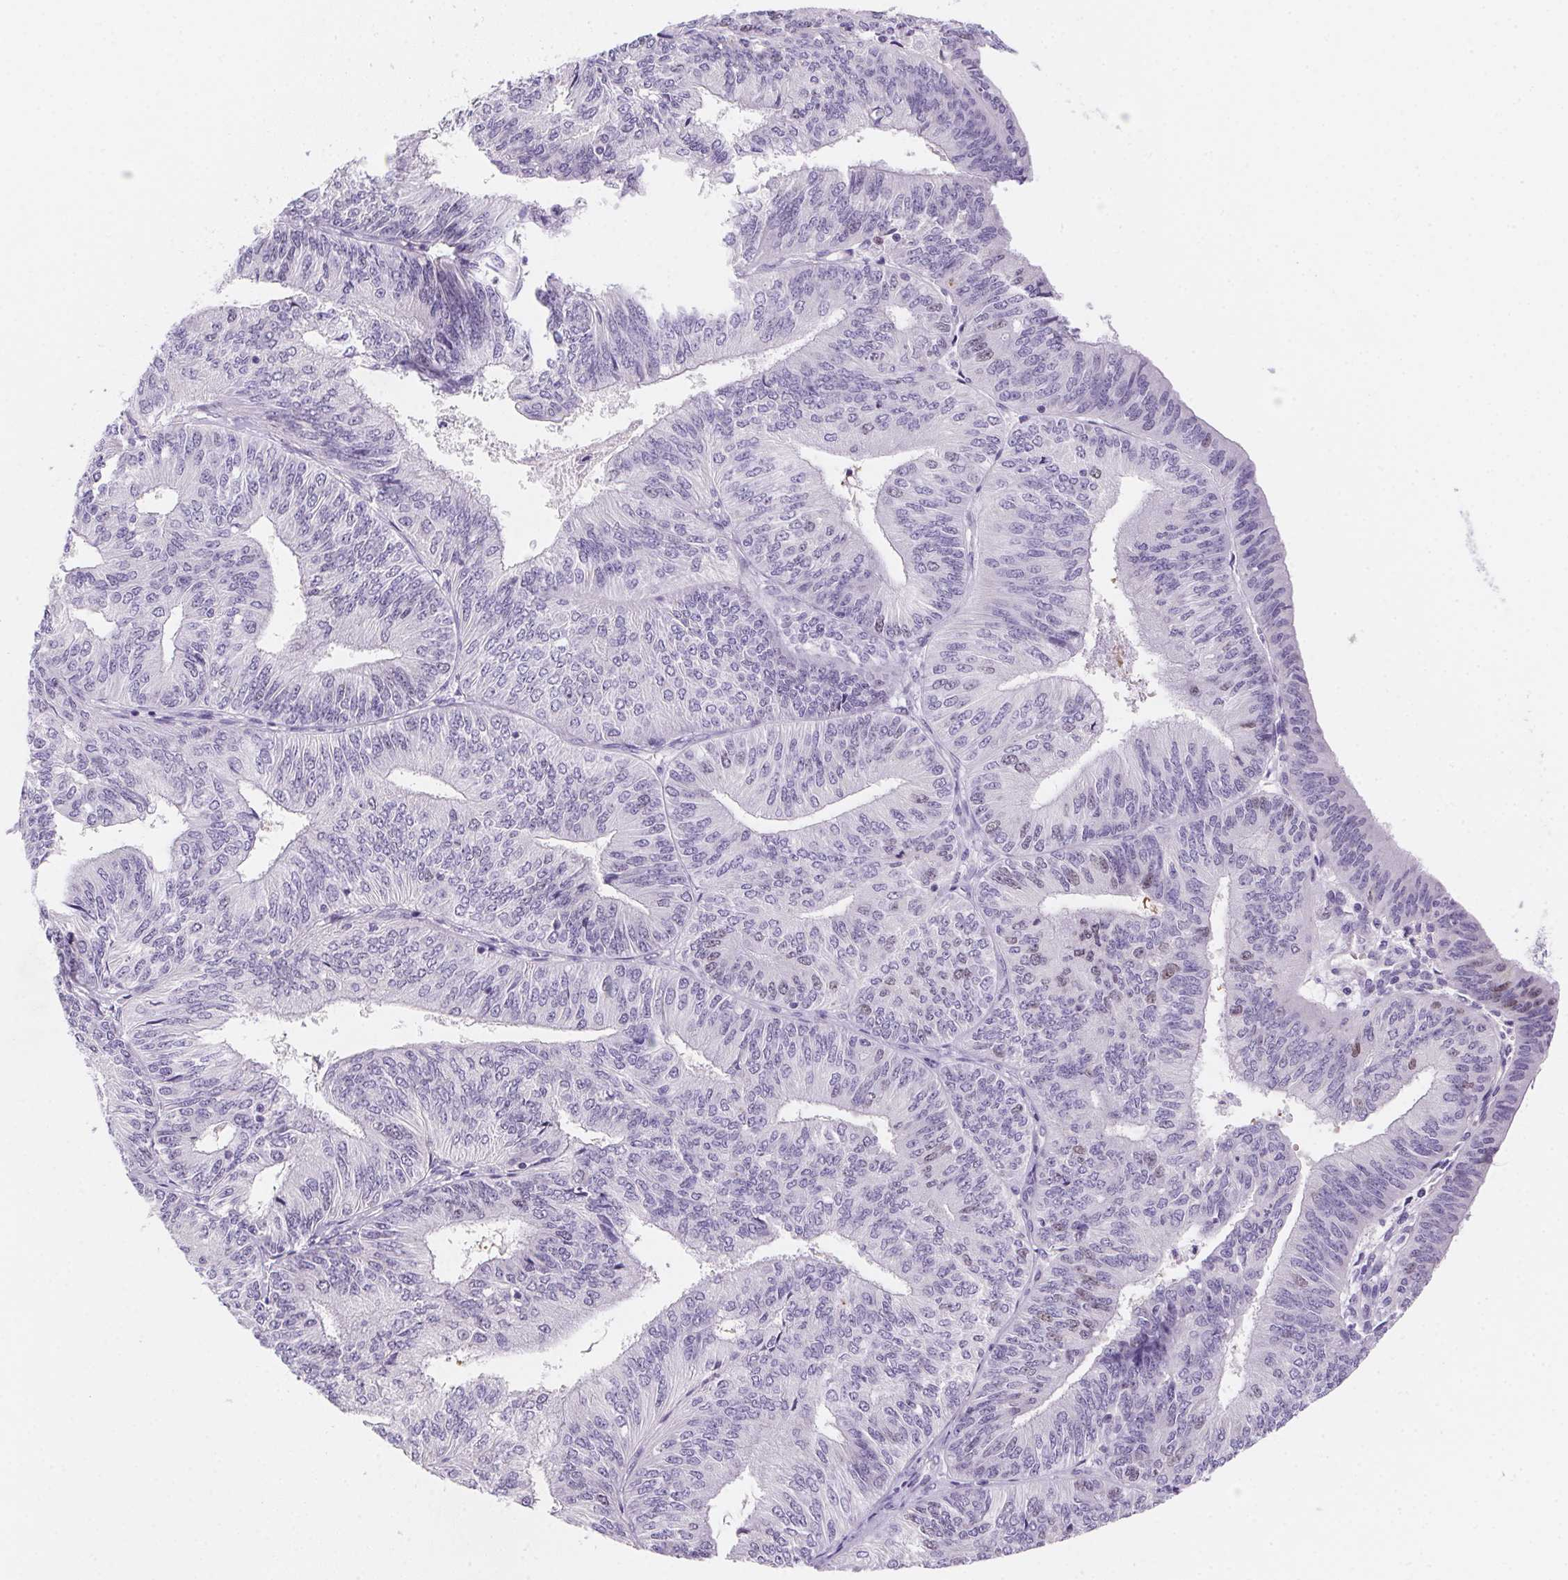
{"staining": {"intensity": "negative", "quantity": "none", "location": "none"}, "tissue": "endometrial cancer", "cell_type": "Tumor cells", "image_type": "cancer", "snomed": [{"axis": "morphology", "description": "Adenocarcinoma, NOS"}, {"axis": "topography", "description": "Endometrium"}], "caption": "DAB immunohistochemical staining of endometrial cancer shows no significant staining in tumor cells.", "gene": "HELLS", "patient": {"sex": "female", "age": 58}}